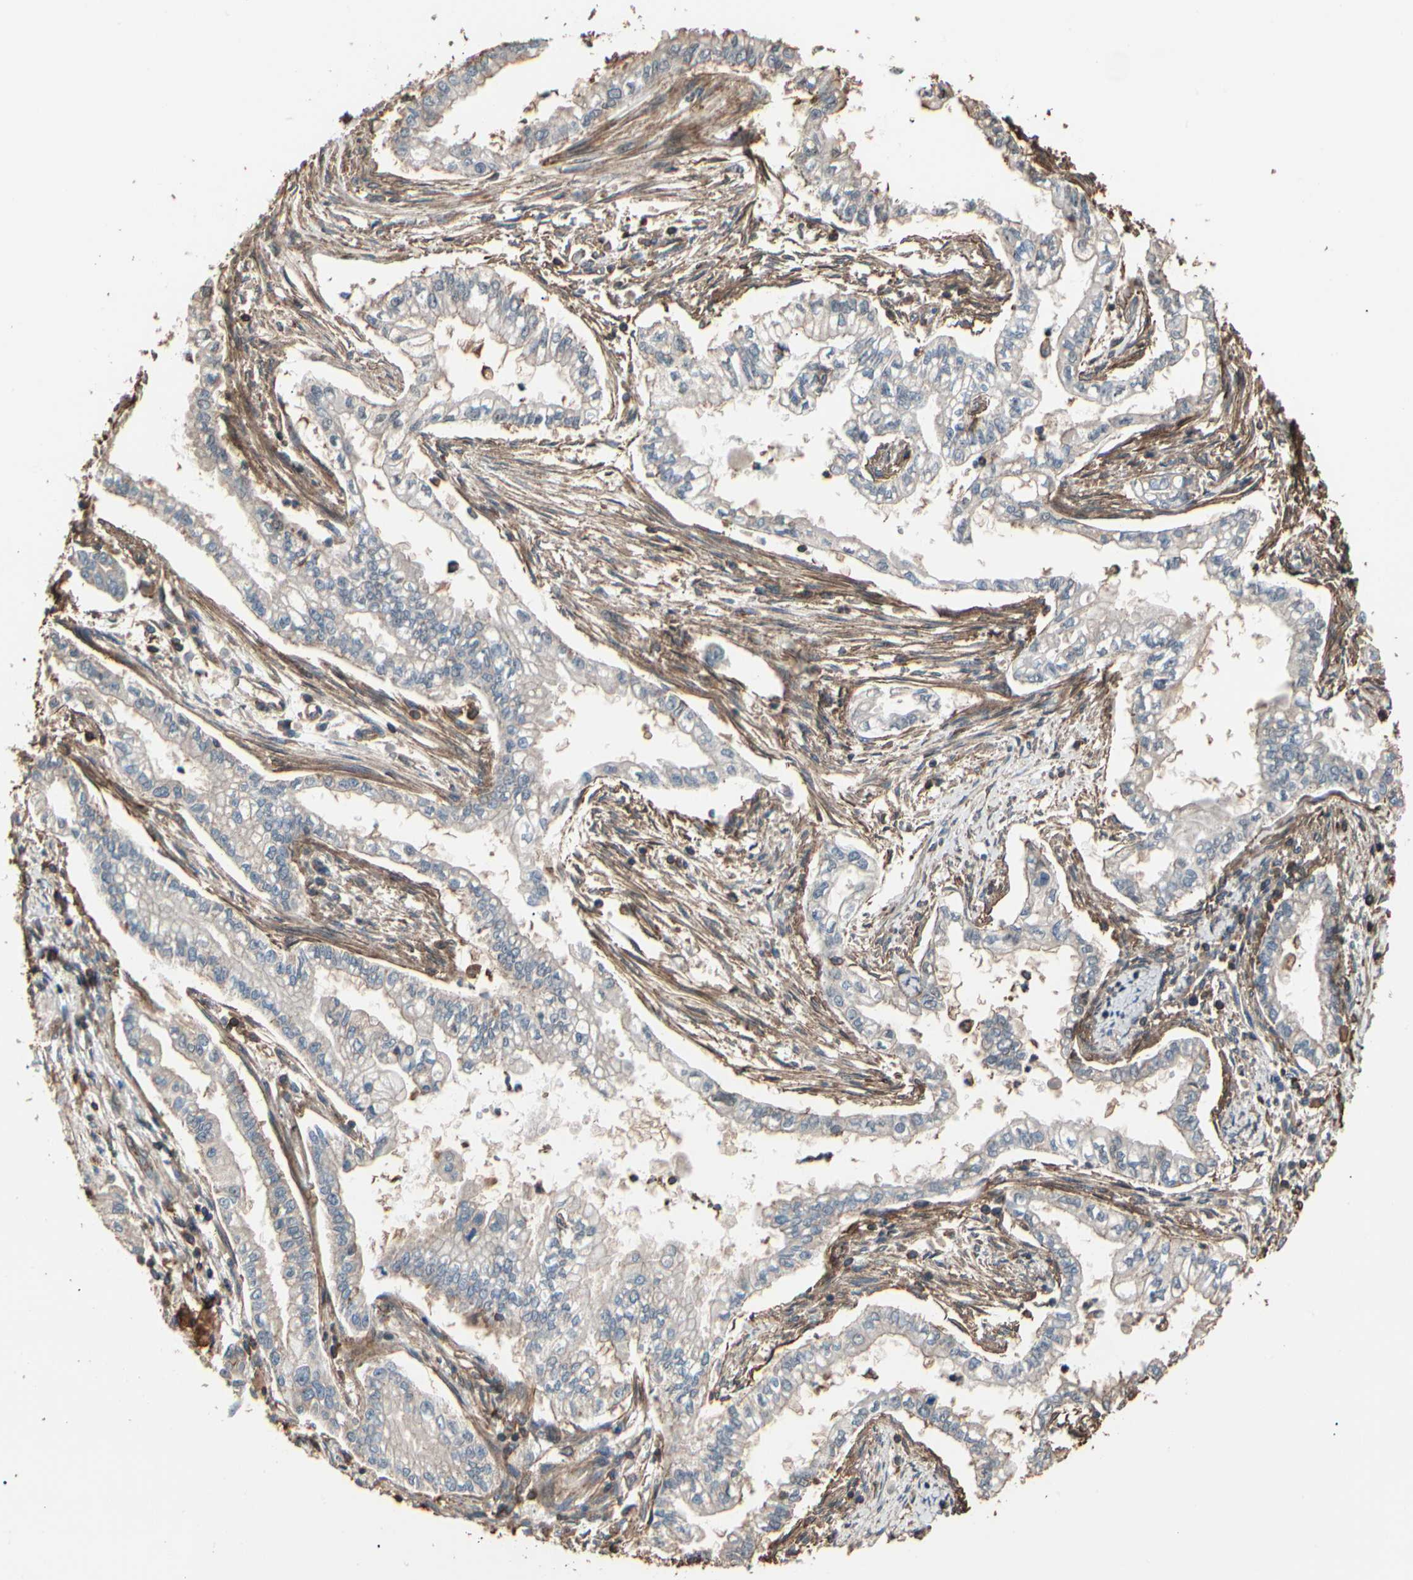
{"staining": {"intensity": "weak", "quantity": "25%-75%", "location": "cytoplasmic/membranous"}, "tissue": "pancreatic cancer", "cell_type": "Tumor cells", "image_type": "cancer", "snomed": [{"axis": "morphology", "description": "Normal tissue, NOS"}, {"axis": "topography", "description": "Pancreas"}], "caption": "Immunohistochemical staining of pancreatic cancer exhibits low levels of weak cytoplasmic/membranous staining in approximately 25%-75% of tumor cells. Immunohistochemistry (ihc) stains the protein of interest in brown and the nuclei are stained blue.", "gene": "MAPK13", "patient": {"sex": "male", "age": 42}}